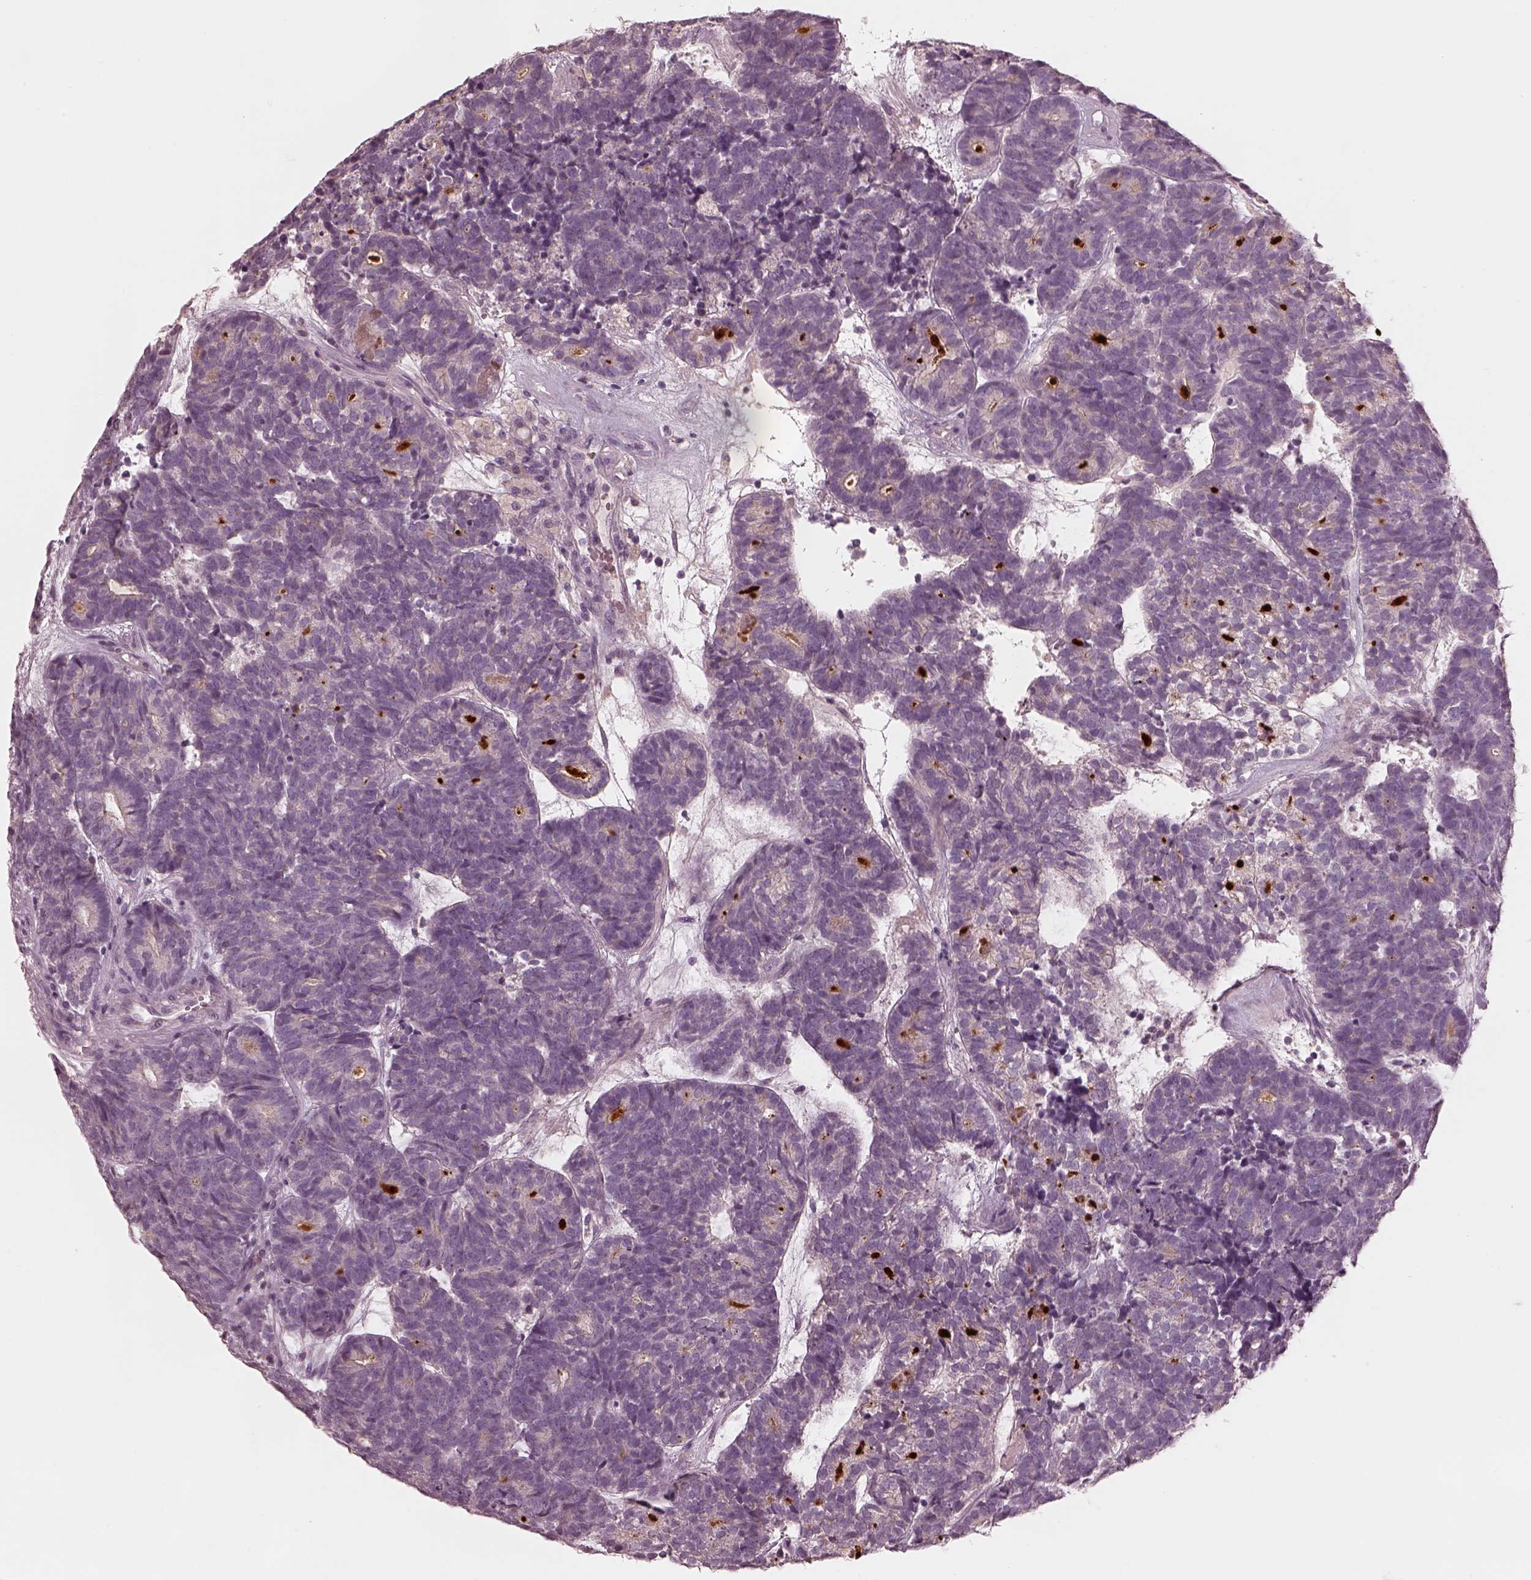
{"staining": {"intensity": "negative", "quantity": "none", "location": "none"}, "tissue": "head and neck cancer", "cell_type": "Tumor cells", "image_type": "cancer", "snomed": [{"axis": "morphology", "description": "Adenocarcinoma, NOS"}, {"axis": "topography", "description": "Head-Neck"}], "caption": "Immunohistochemistry (IHC) image of head and neck cancer stained for a protein (brown), which reveals no expression in tumor cells.", "gene": "MIA", "patient": {"sex": "female", "age": 81}}